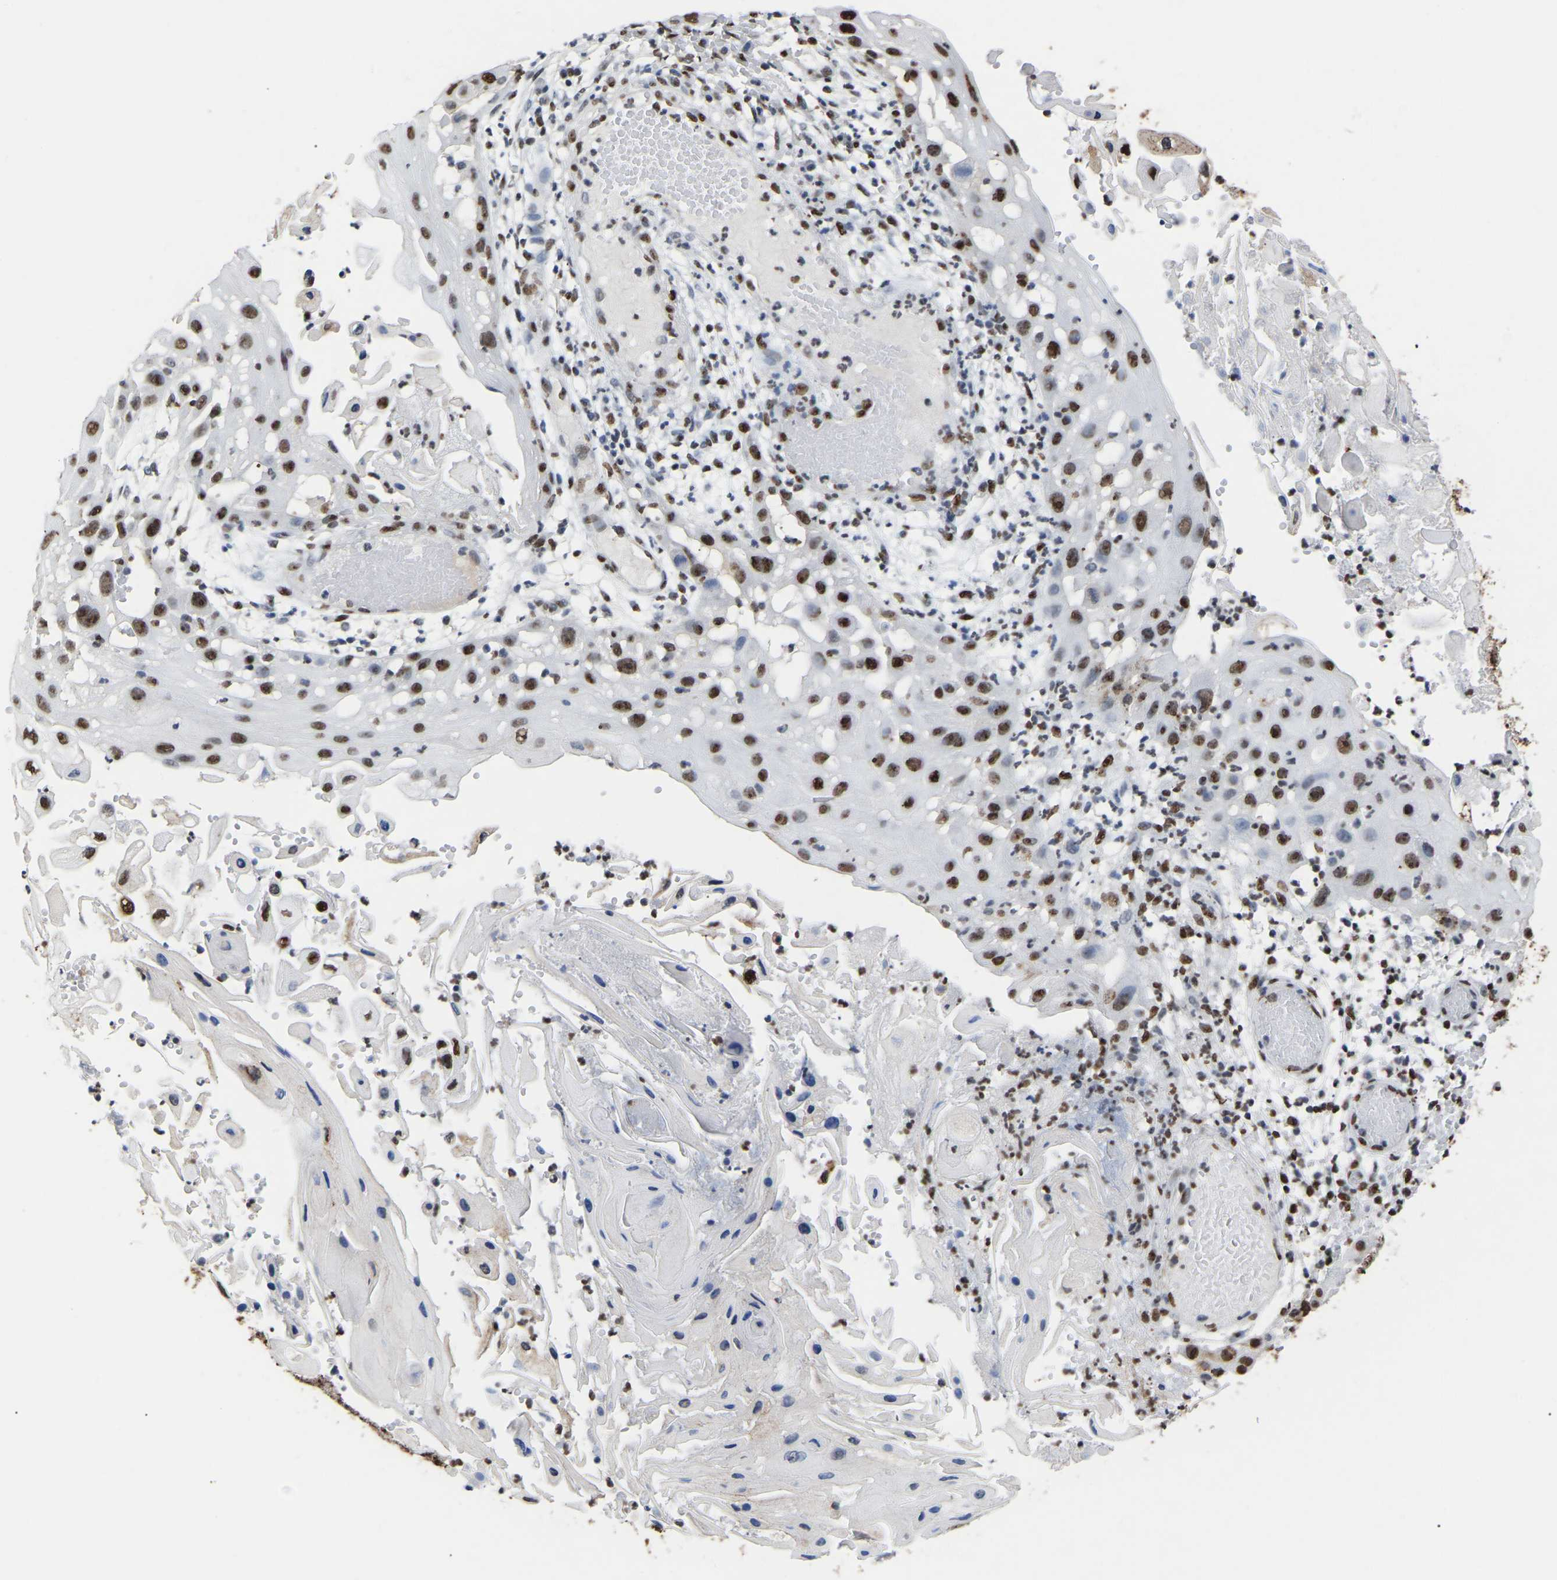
{"staining": {"intensity": "strong", "quantity": ">75%", "location": "nuclear"}, "tissue": "skin cancer", "cell_type": "Tumor cells", "image_type": "cancer", "snomed": [{"axis": "morphology", "description": "Squamous cell carcinoma, NOS"}, {"axis": "topography", "description": "Skin"}], "caption": "Approximately >75% of tumor cells in skin squamous cell carcinoma demonstrate strong nuclear protein positivity as visualized by brown immunohistochemical staining.", "gene": "RBL2", "patient": {"sex": "female", "age": 44}}